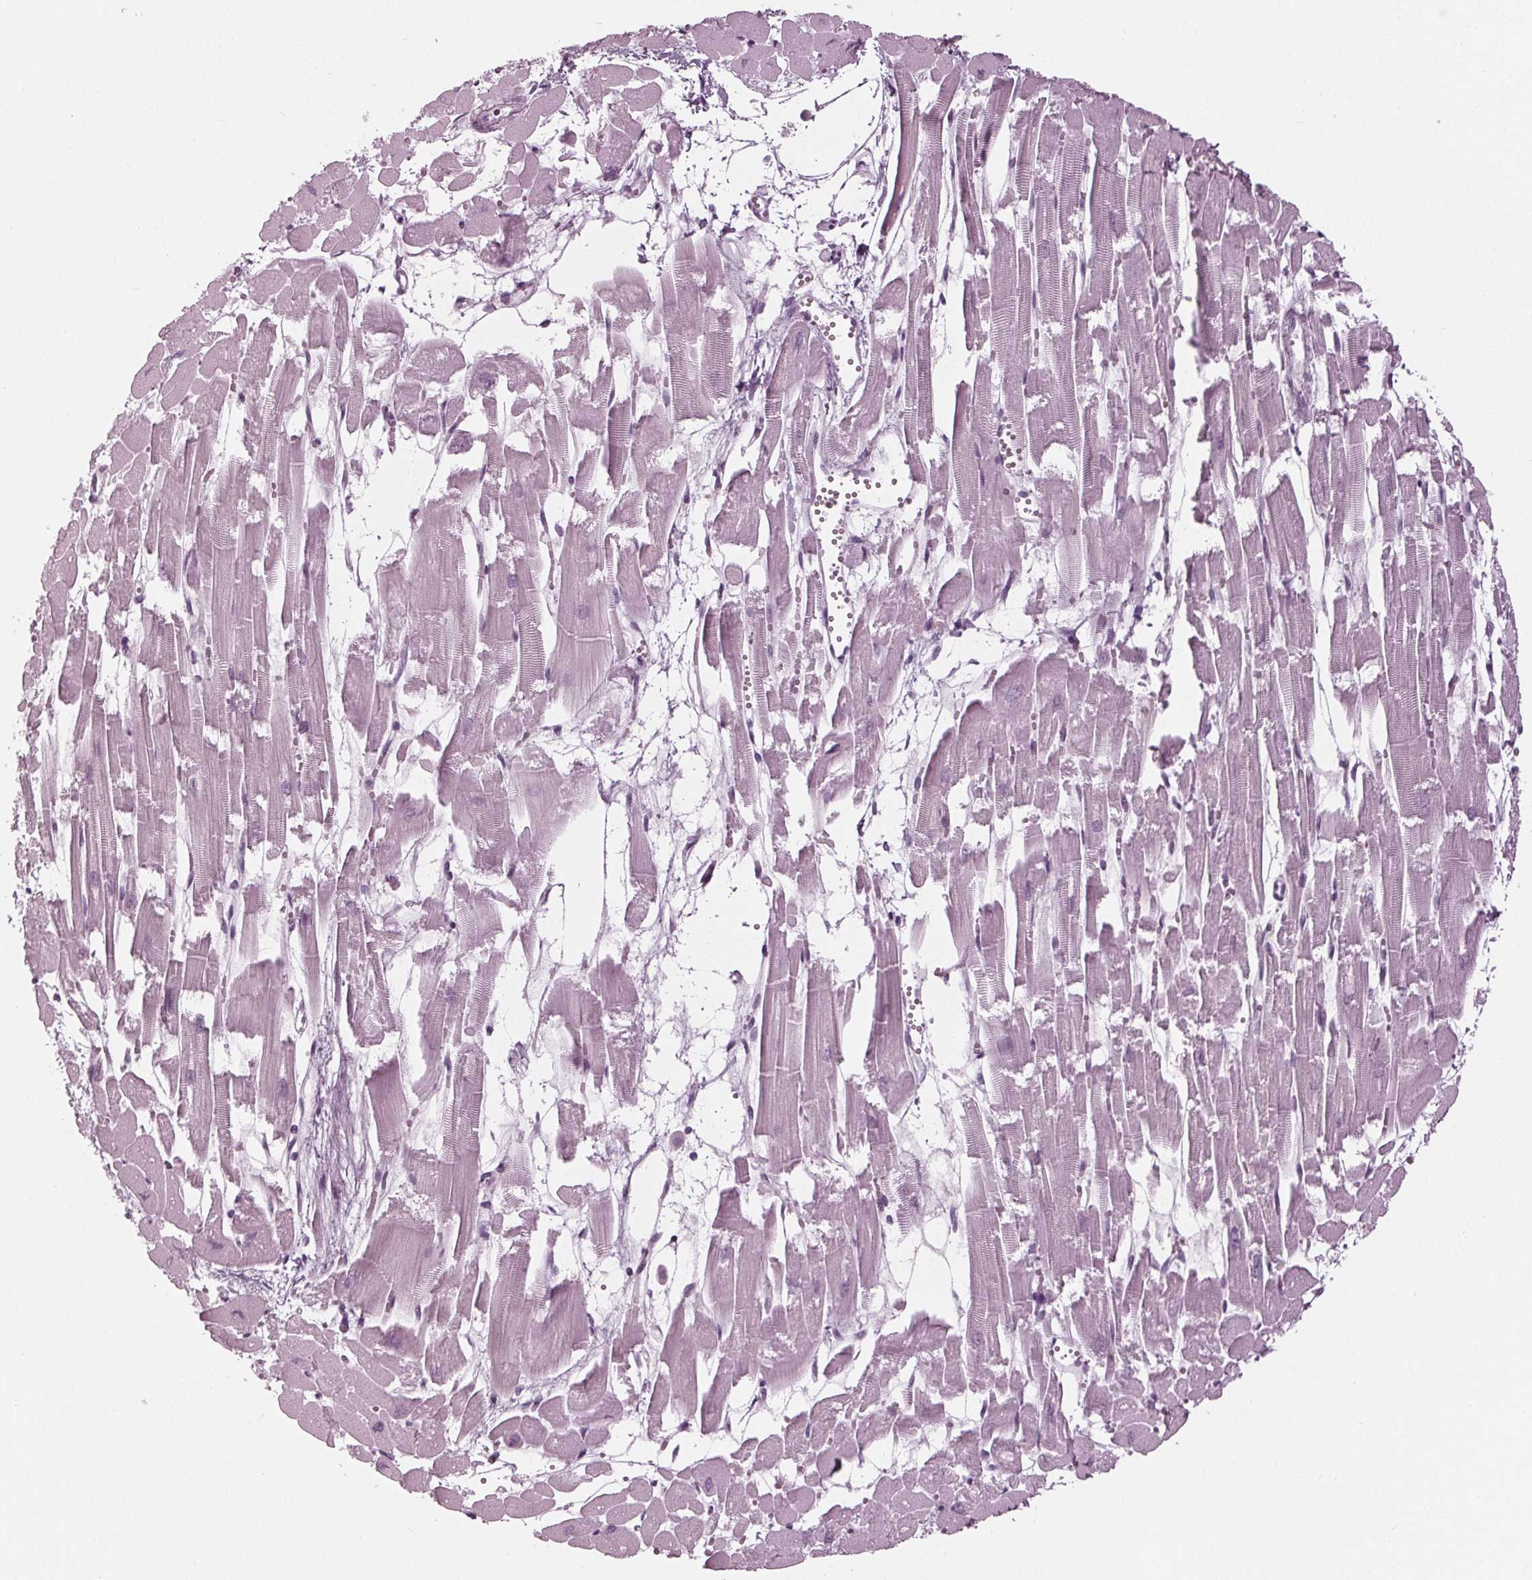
{"staining": {"intensity": "negative", "quantity": "none", "location": "none"}, "tissue": "heart muscle", "cell_type": "Cardiomyocytes", "image_type": "normal", "snomed": [{"axis": "morphology", "description": "Normal tissue, NOS"}, {"axis": "topography", "description": "Heart"}], "caption": "This micrograph is of benign heart muscle stained with immunohistochemistry (IHC) to label a protein in brown with the nuclei are counter-stained blue. There is no positivity in cardiomyocytes.", "gene": "KRT28", "patient": {"sex": "female", "age": 52}}